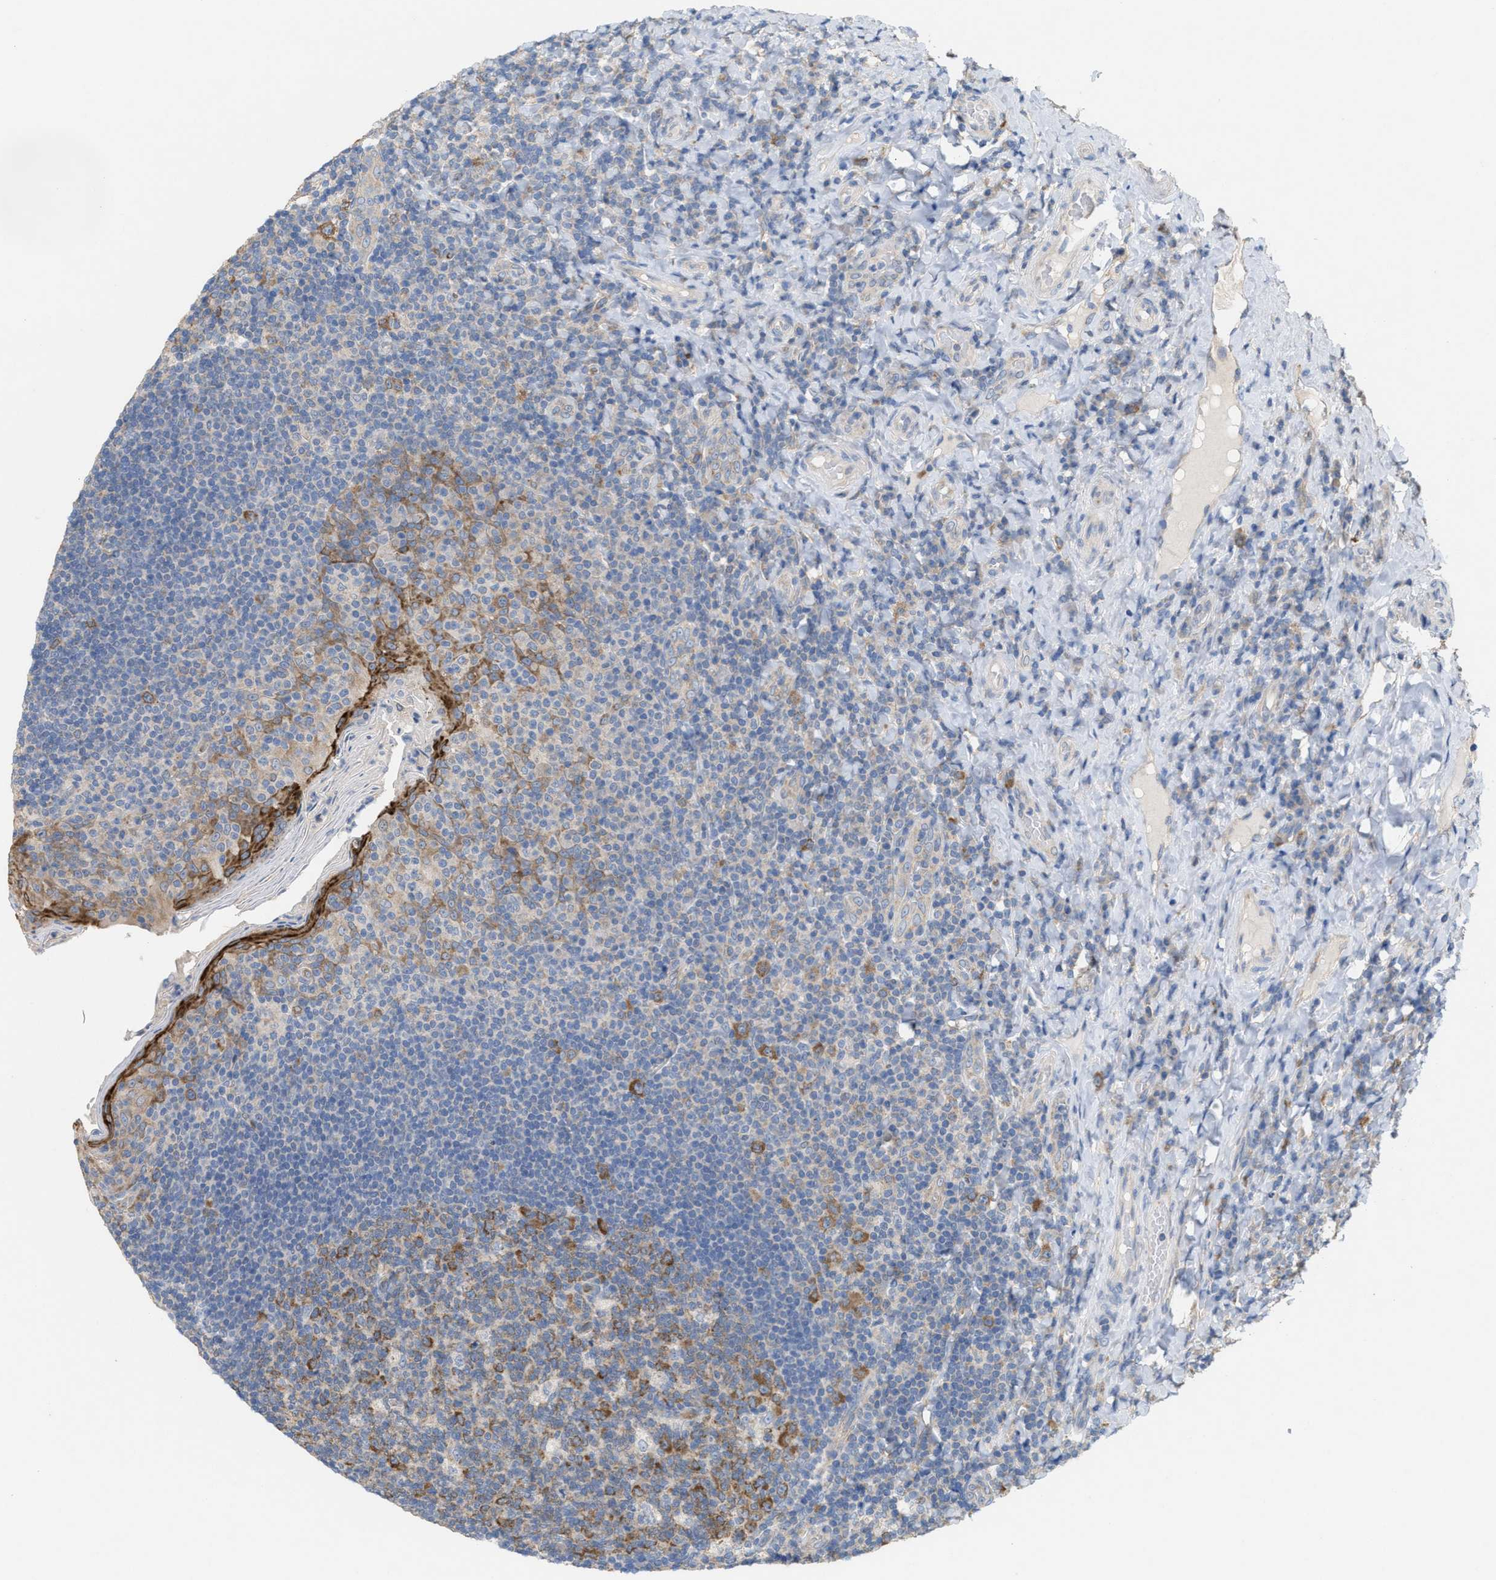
{"staining": {"intensity": "strong", "quantity": ">75%", "location": "cytoplasmic/membranous"}, "tissue": "tonsil", "cell_type": "Germinal center cells", "image_type": "normal", "snomed": [{"axis": "morphology", "description": "Normal tissue, NOS"}, {"axis": "topography", "description": "Tonsil"}], "caption": "Immunohistochemistry (IHC) of benign human tonsil displays high levels of strong cytoplasmic/membranous expression in approximately >75% of germinal center cells. (DAB IHC, brown staining for protein, blue staining for nuclei).", "gene": "UBAP2", "patient": {"sex": "male", "age": 17}}